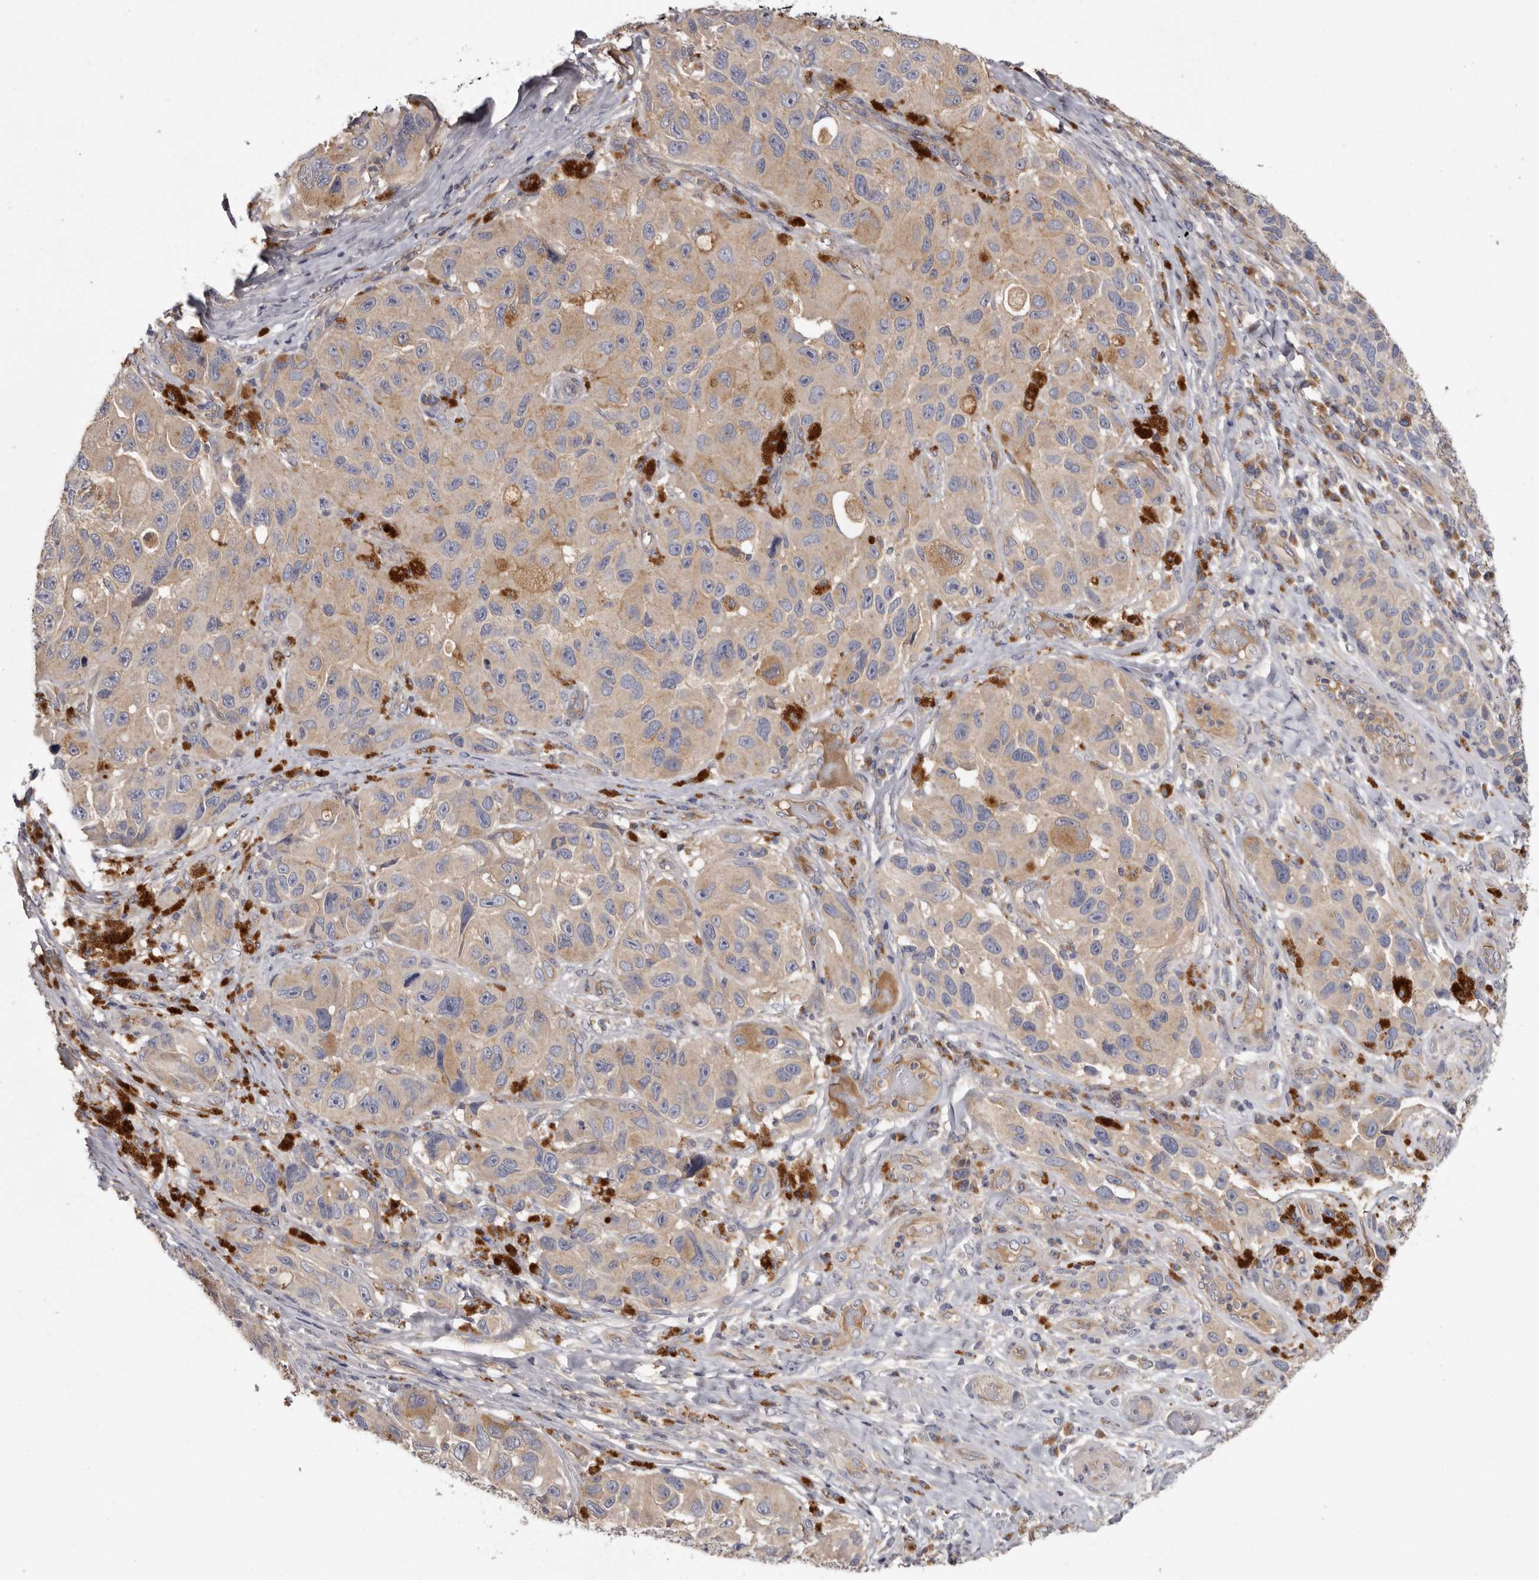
{"staining": {"intensity": "weak", "quantity": "25%-75%", "location": "cytoplasmic/membranous"}, "tissue": "melanoma", "cell_type": "Tumor cells", "image_type": "cancer", "snomed": [{"axis": "morphology", "description": "Malignant melanoma, NOS"}, {"axis": "topography", "description": "Skin"}], "caption": "The immunohistochemical stain highlights weak cytoplasmic/membranous positivity in tumor cells of melanoma tissue.", "gene": "INKA2", "patient": {"sex": "female", "age": 73}}